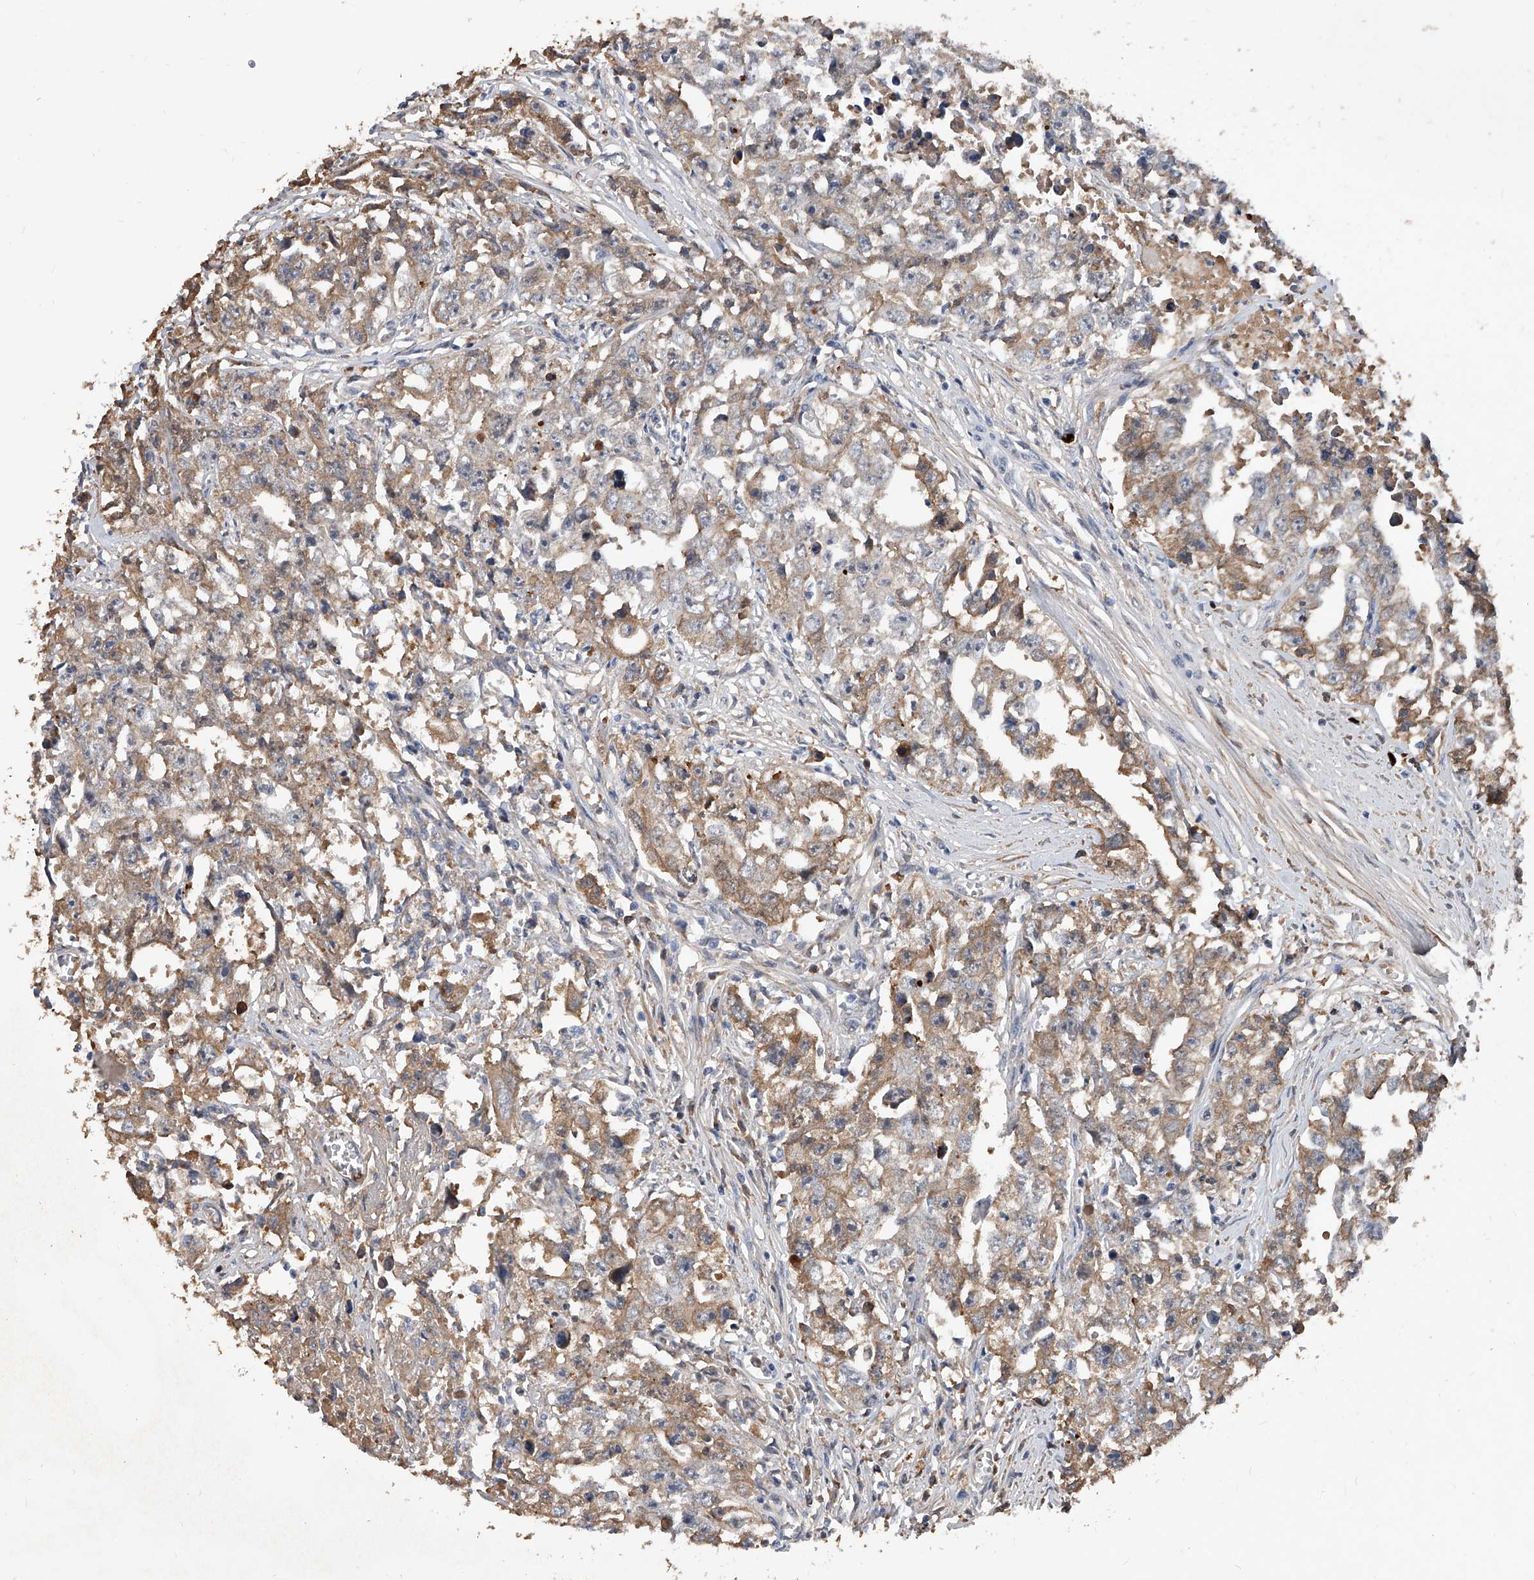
{"staining": {"intensity": "weak", "quantity": ">75%", "location": "cytoplasmic/membranous"}, "tissue": "testis cancer", "cell_type": "Tumor cells", "image_type": "cancer", "snomed": [{"axis": "morphology", "description": "Seminoma, NOS"}, {"axis": "morphology", "description": "Carcinoma, Embryonal, NOS"}, {"axis": "topography", "description": "Testis"}], "caption": "DAB immunohistochemical staining of human testis cancer displays weak cytoplasmic/membranous protein staining in approximately >75% of tumor cells.", "gene": "ZNF25", "patient": {"sex": "male", "age": 43}}